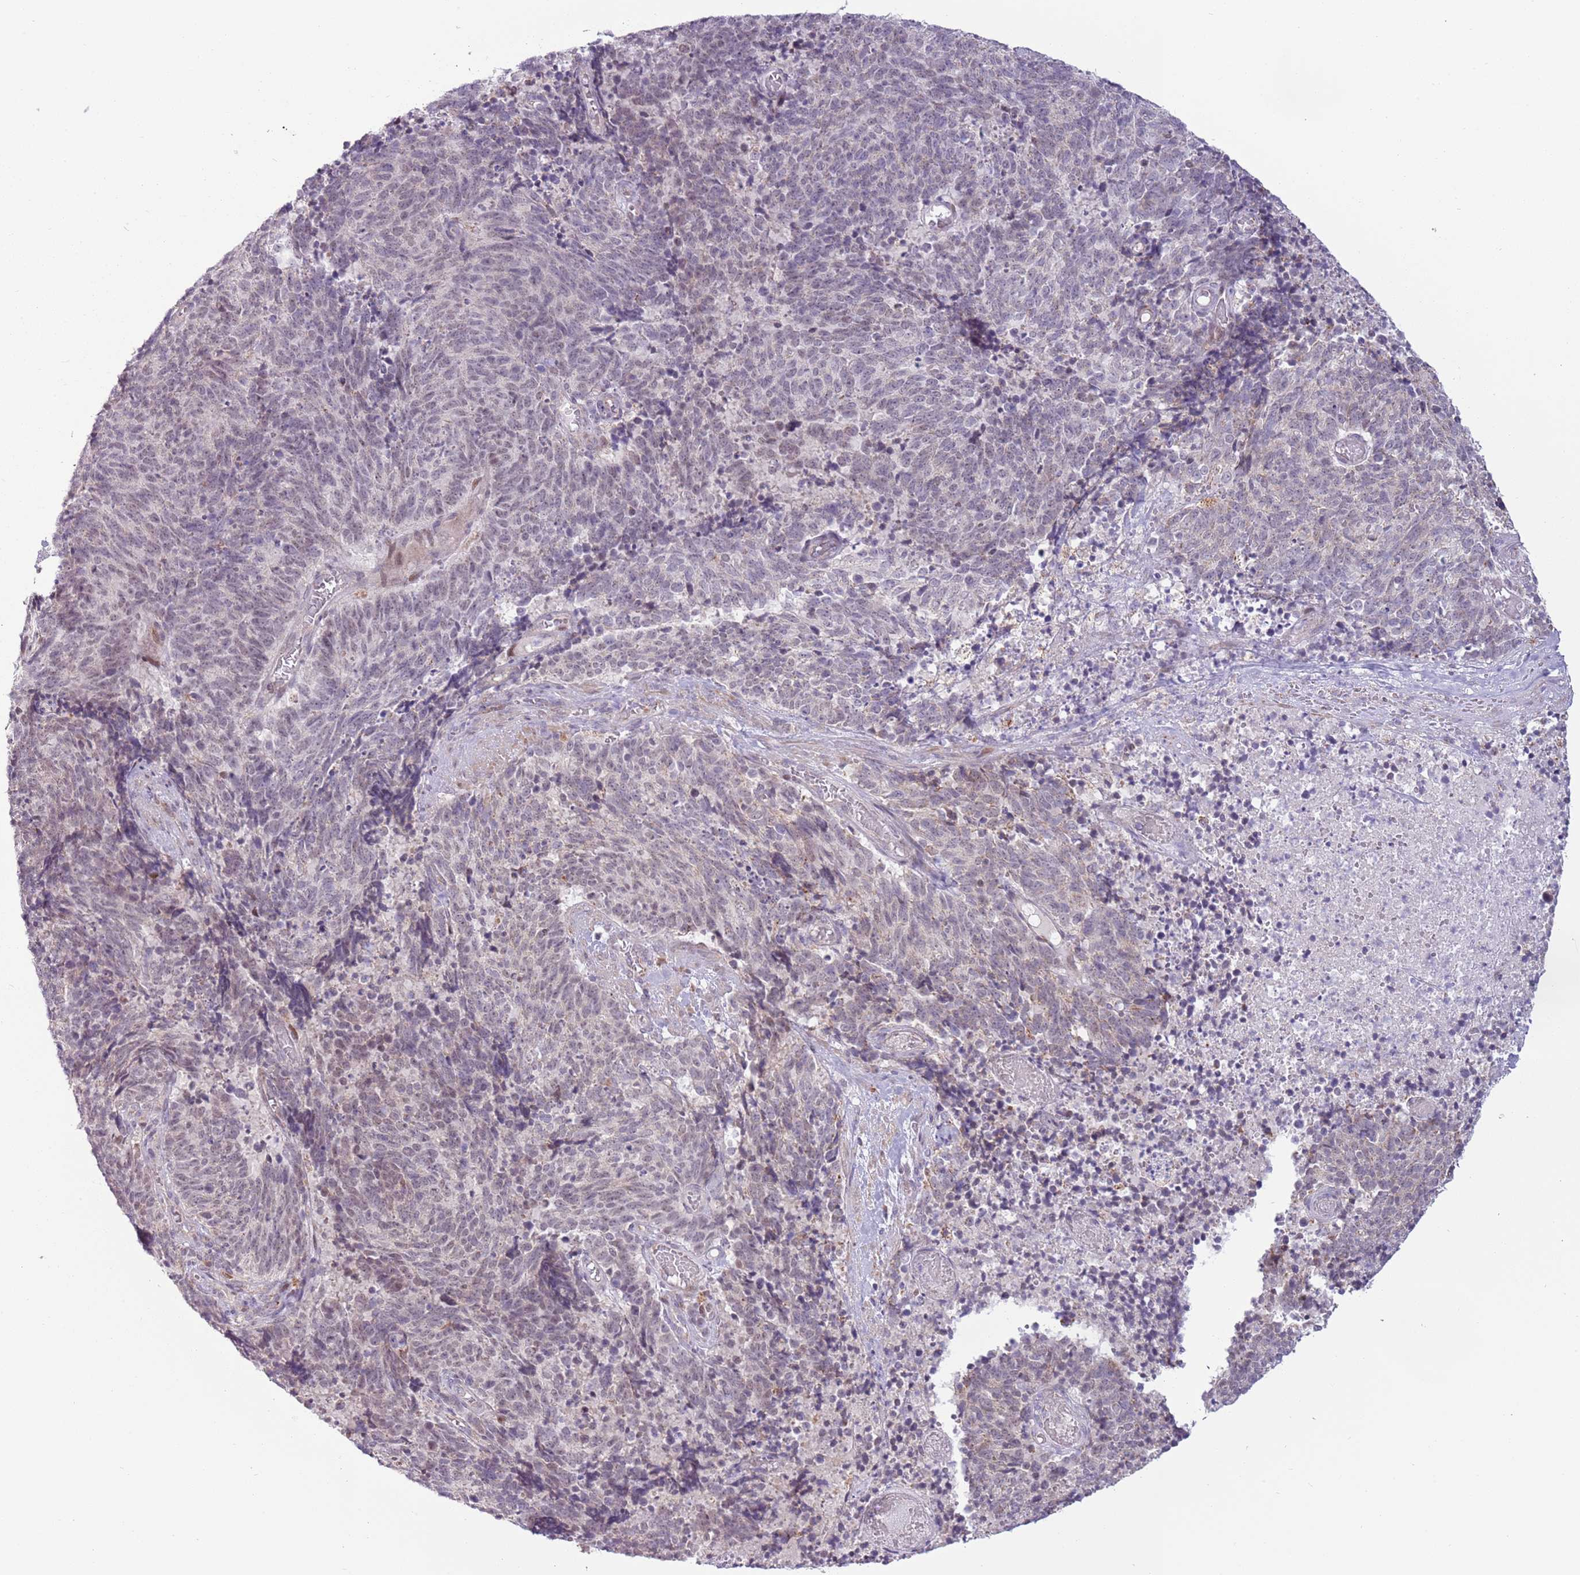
{"staining": {"intensity": "negative", "quantity": "none", "location": "none"}, "tissue": "cervical cancer", "cell_type": "Tumor cells", "image_type": "cancer", "snomed": [{"axis": "morphology", "description": "Squamous cell carcinoma, NOS"}, {"axis": "topography", "description": "Cervix"}], "caption": "This micrograph is of cervical cancer (squamous cell carcinoma) stained with immunohistochemistry to label a protein in brown with the nuclei are counter-stained blue. There is no staining in tumor cells.", "gene": "MLLT11", "patient": {"sex": "female", "age": 29}}